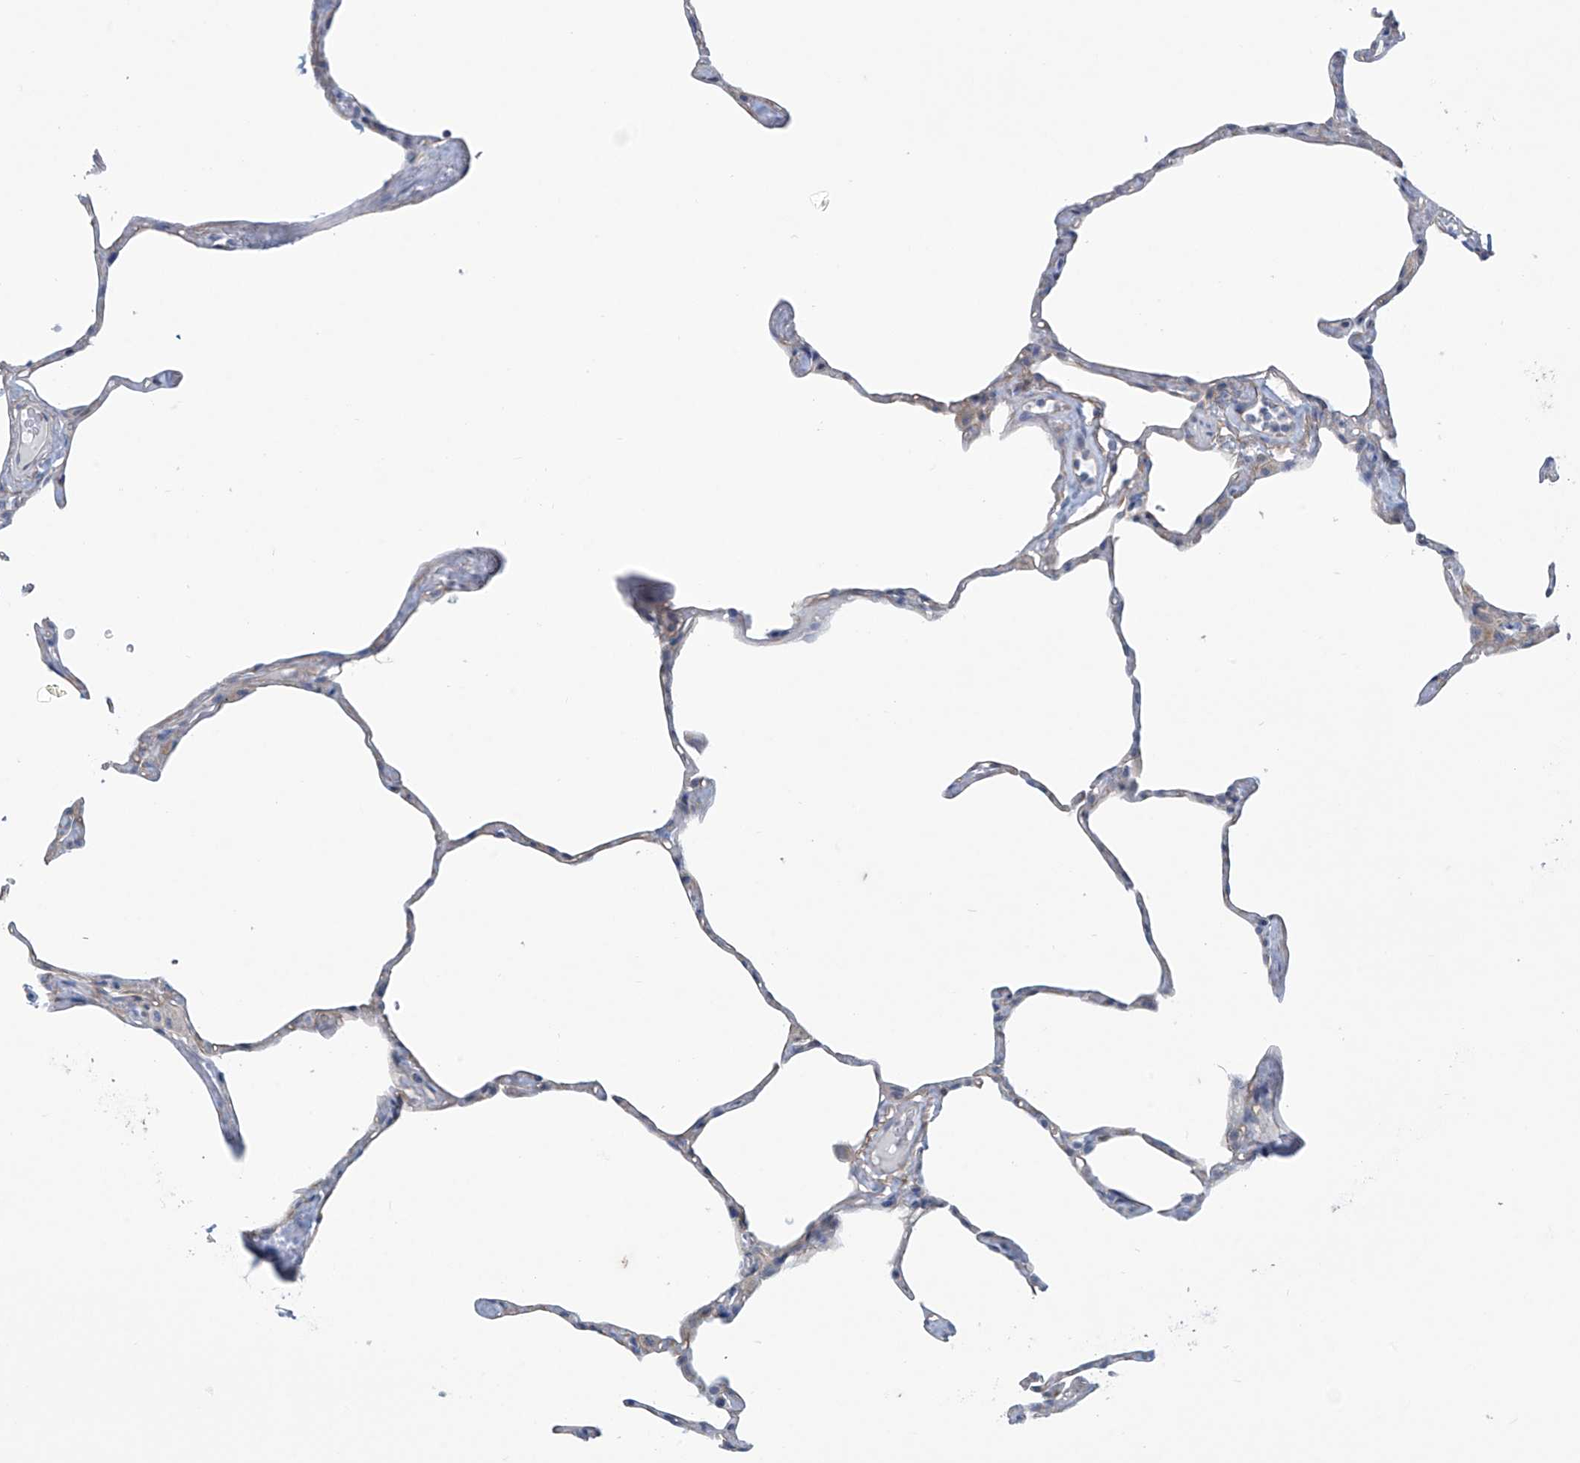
{"staining": {"intensity": "negative", "quantity": "none", "location": "none"}, "tissue": "lung", "cell_type": "Alveolar cells", "image_type": "normal", "snomed": [{"axis": "morphology", "description": "Normal tissue, NOS"}, {"axis": "topography", "description": "Lung"}], "caption": "Alveolar cells are negative for brown protein staining in normal lung. The staining was performed using DAB (3,3'-diaminobenzidine) to visualize the protein expression in brown, while the nuclei were stained in blue with hematoxylin (Magnification: 20x).", "gene": "ABHD13", "patient": {"sex": "male", "age": 65}}